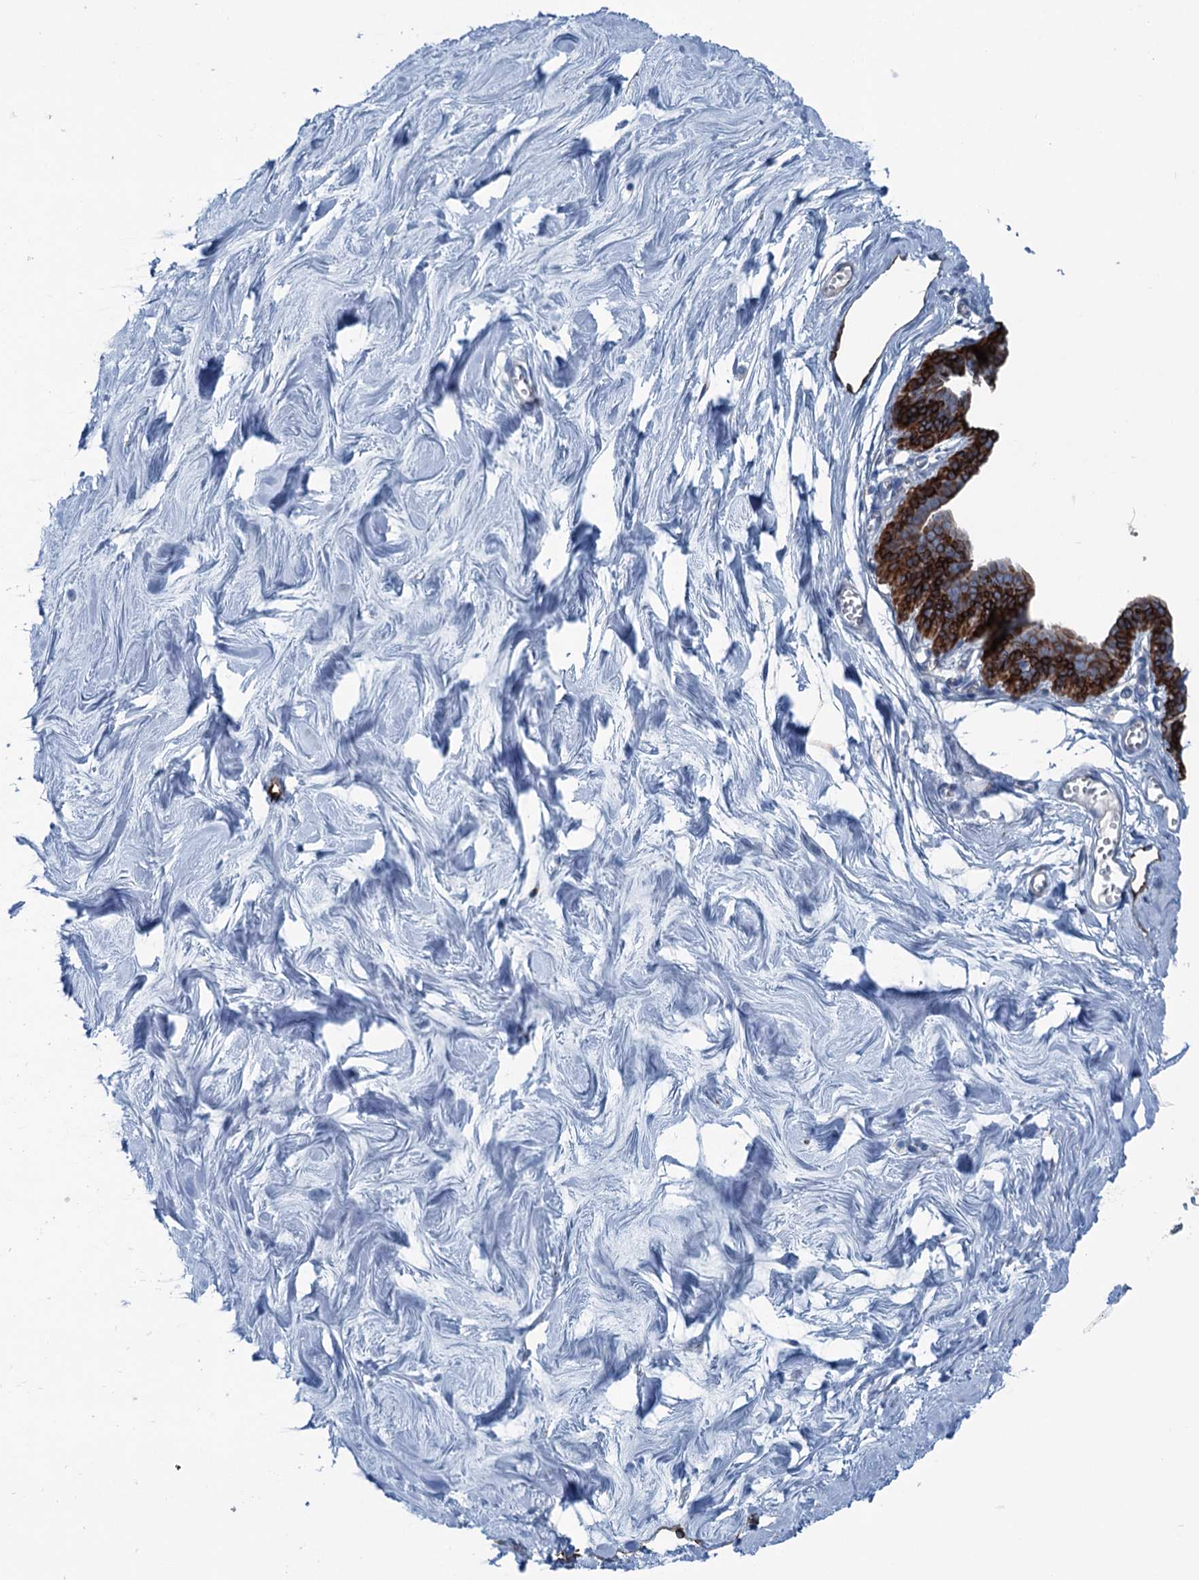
{"staining": {"intensity": "moderate", "quantity": ">75%", "location": "cytoplasmic/membranous"}, "tissue": "breast", "cell_type": "Adipocytes", "image_type": "normal", "snomed": [{"axis": "morphology", "description": "Normal tissue, NOS"}, {"axis": "topography", "description": "Breast"}], "caption": "Brown immunohistochemical staining in benign breast reveals moderate cytoplasmic/membranous staining in approximately >75% of adipocytes.", "gene": "CALCOCO1", "patient": {"sex": "female", "age": 27}}